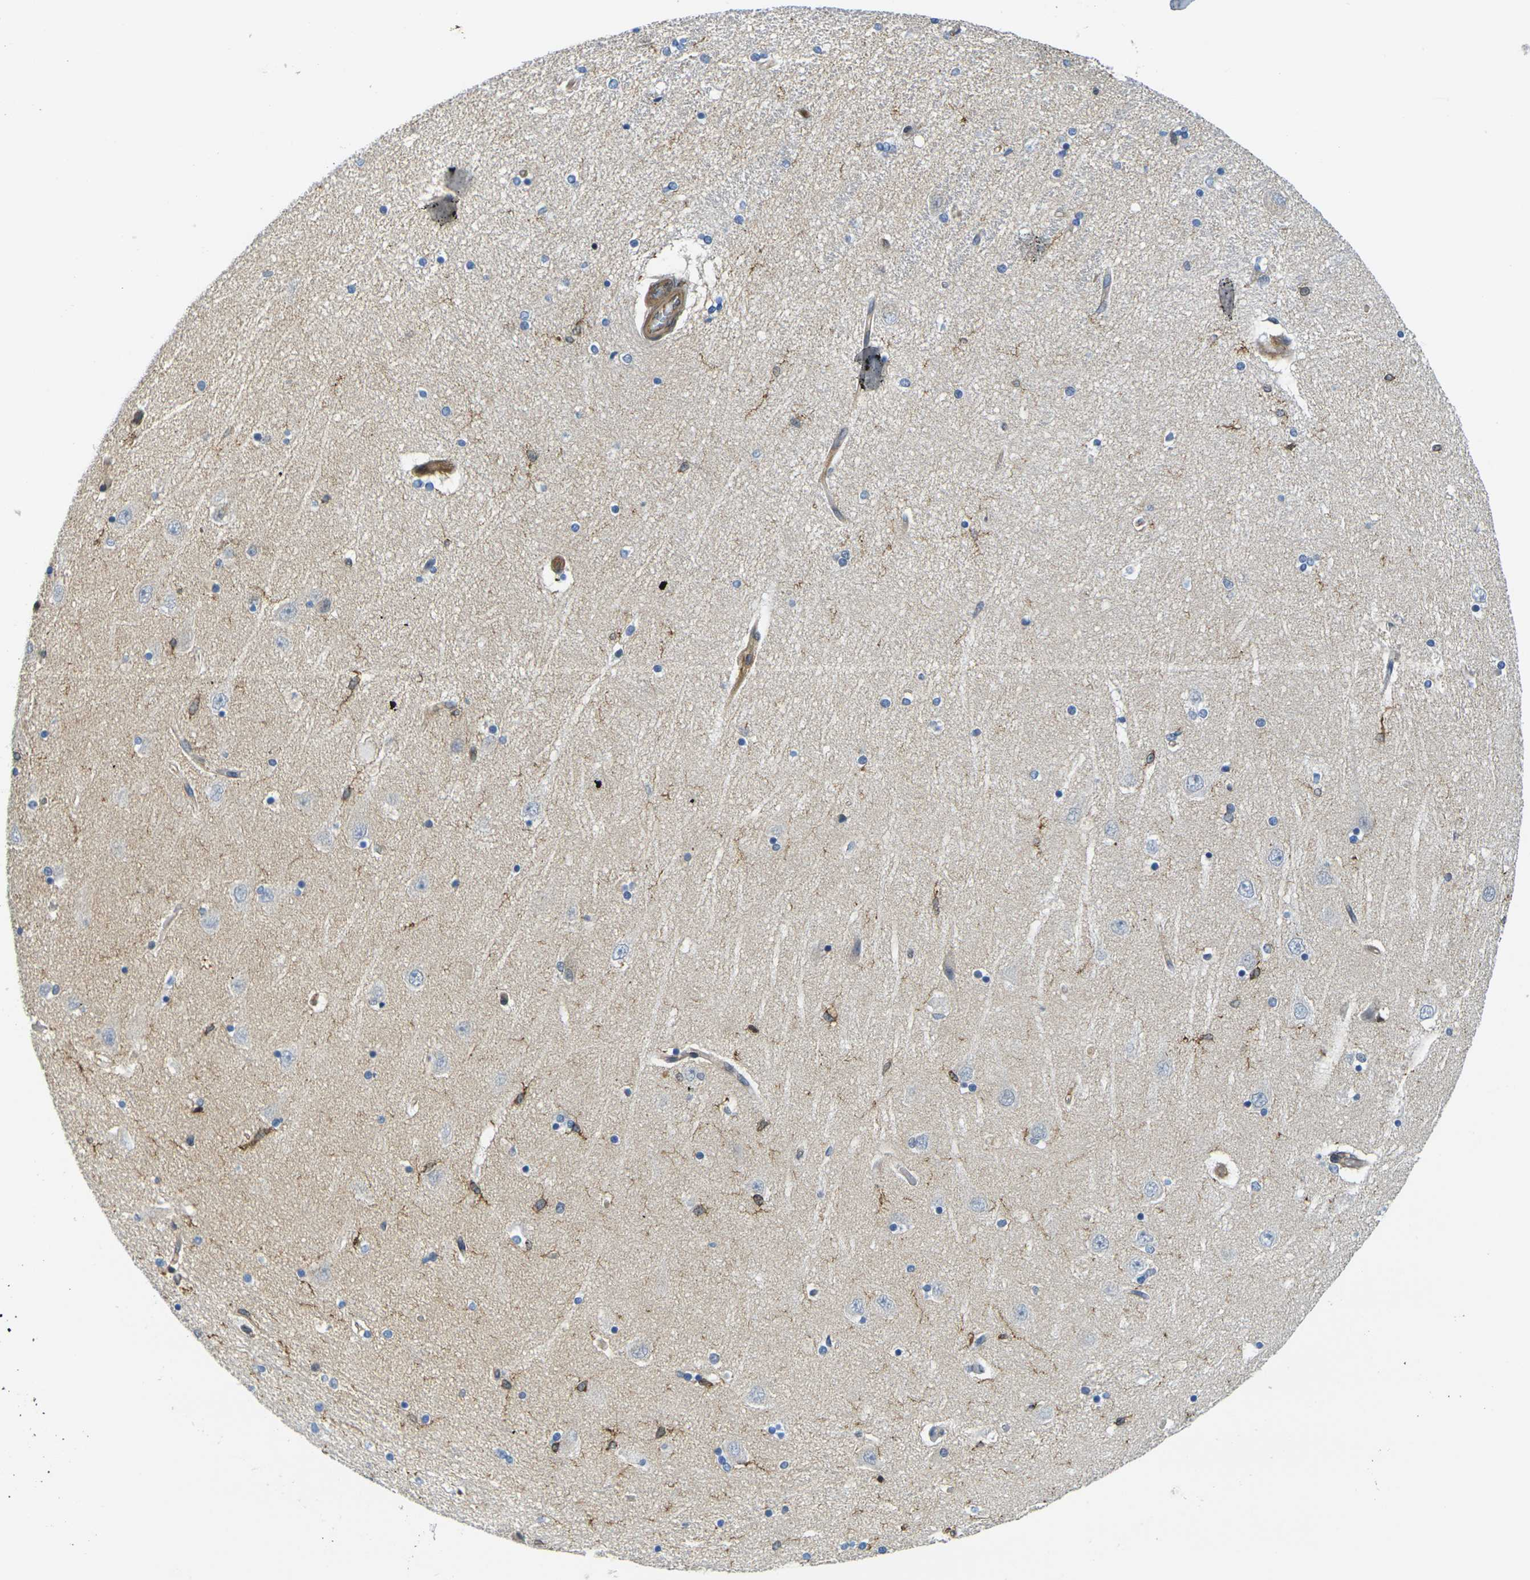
{"staining": {"intensity": "moderate", "quantity": "<25%", "location": "cytoplasmic/membranous"}, "tissue": "hippocampus", "cell_type": "Glial cells", "image_type": "normal", "snomed": [{"axis": "morphology", "description": "Normal tissue, NOS"}, {"axis": "topography", "description": "Hippocampus"}], "caption": "A micrograph of hippocampus stained for a protein displays moderate cytoplasmic/membranous brown staining in glial cells. (DAB (3,3'-diaminobenzidine) IHC, brown staining for protein, blue staining for nuclei).", "gene": "LASP1", "patient": {"sex": "female", "age": 54}}